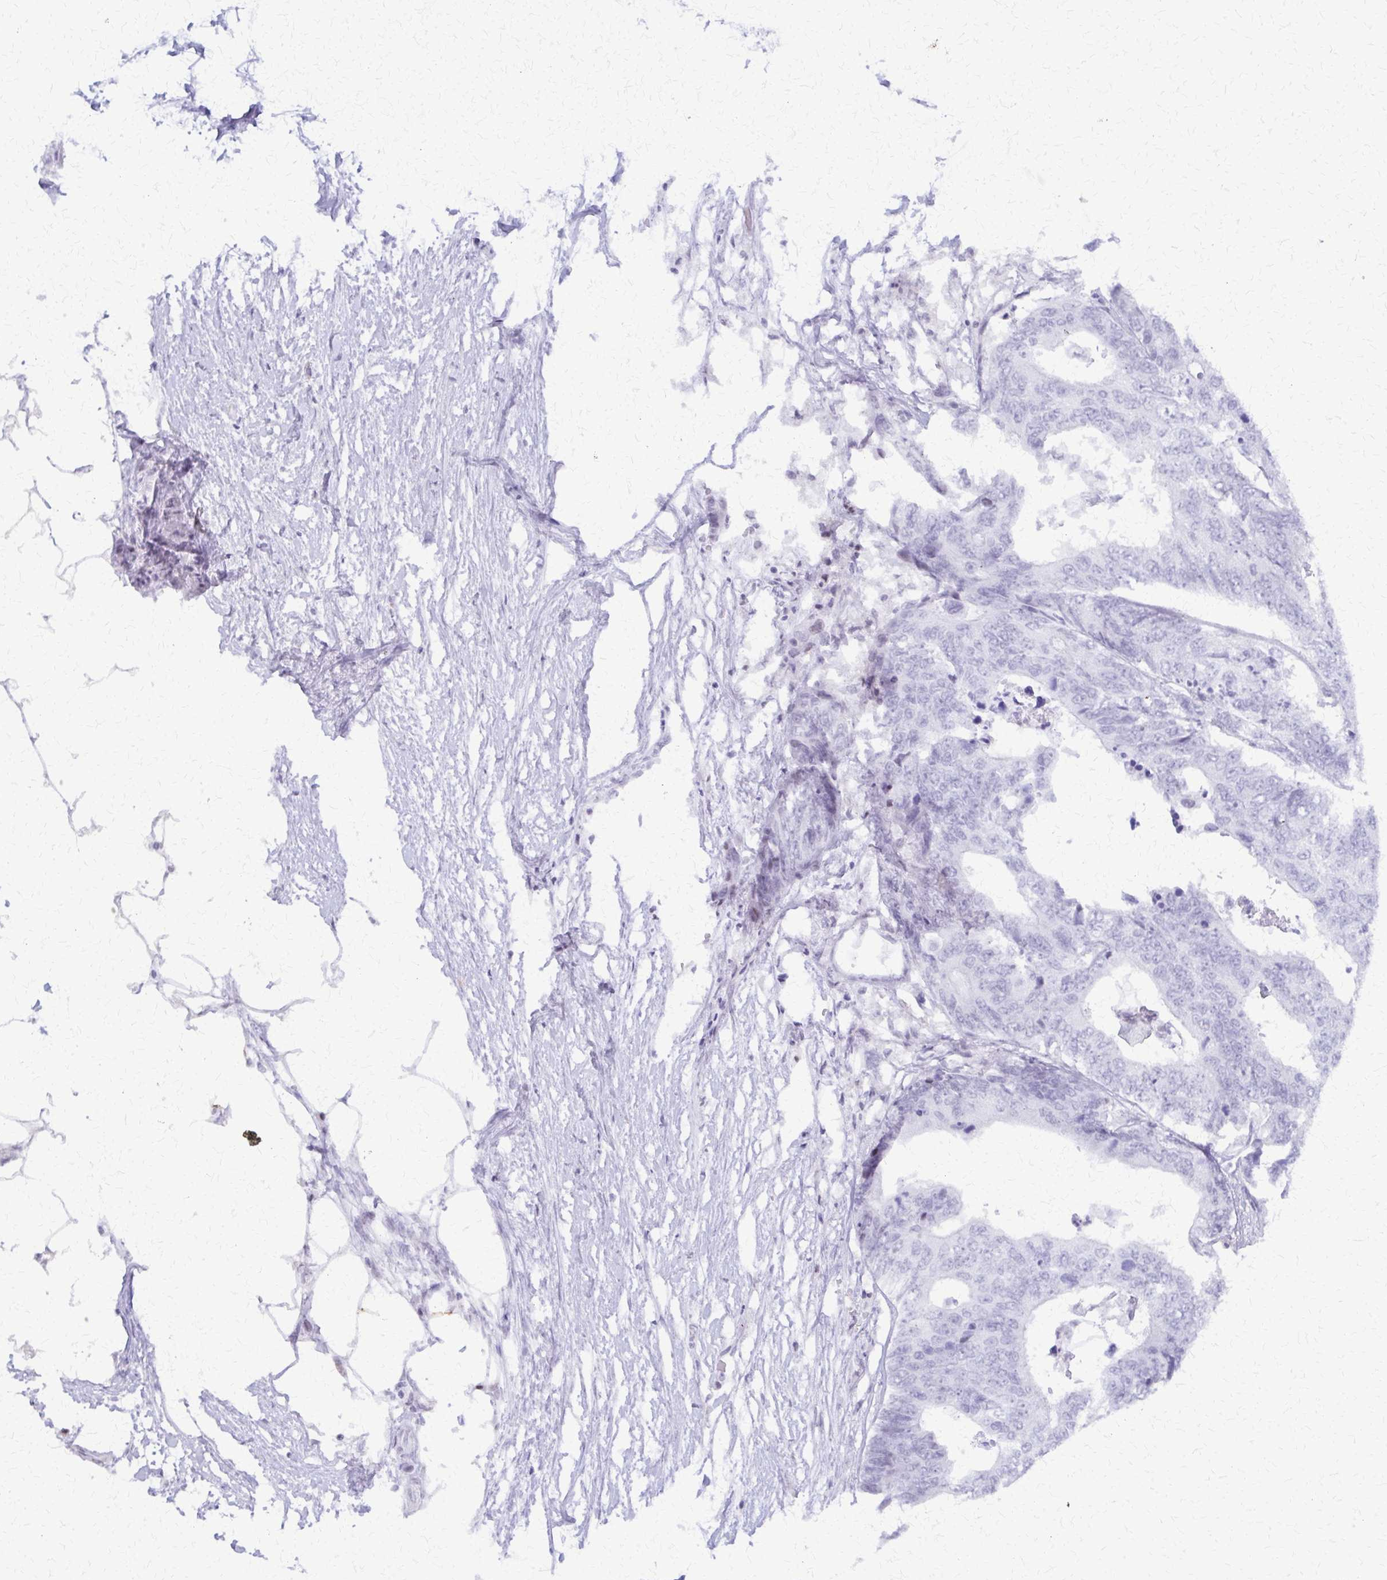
{"staining": {"intensity": "negative", "quantity": "none", "location": "none"}, "tissue": "colorectal cancer", "cell_type": "Tumor cells", "image_type": "cancer", "snomed": [{"axis": "morphology", "description": "Adenocarcinoma, NOS"}, {"axis": "topography", "description": "Colon"}], "caption": "Tumor cells show no significant staining in colorectal cancer (adenocarcinoma).", "gene": "FAM162B", "patient": {"sex": "female", "age": 48}}